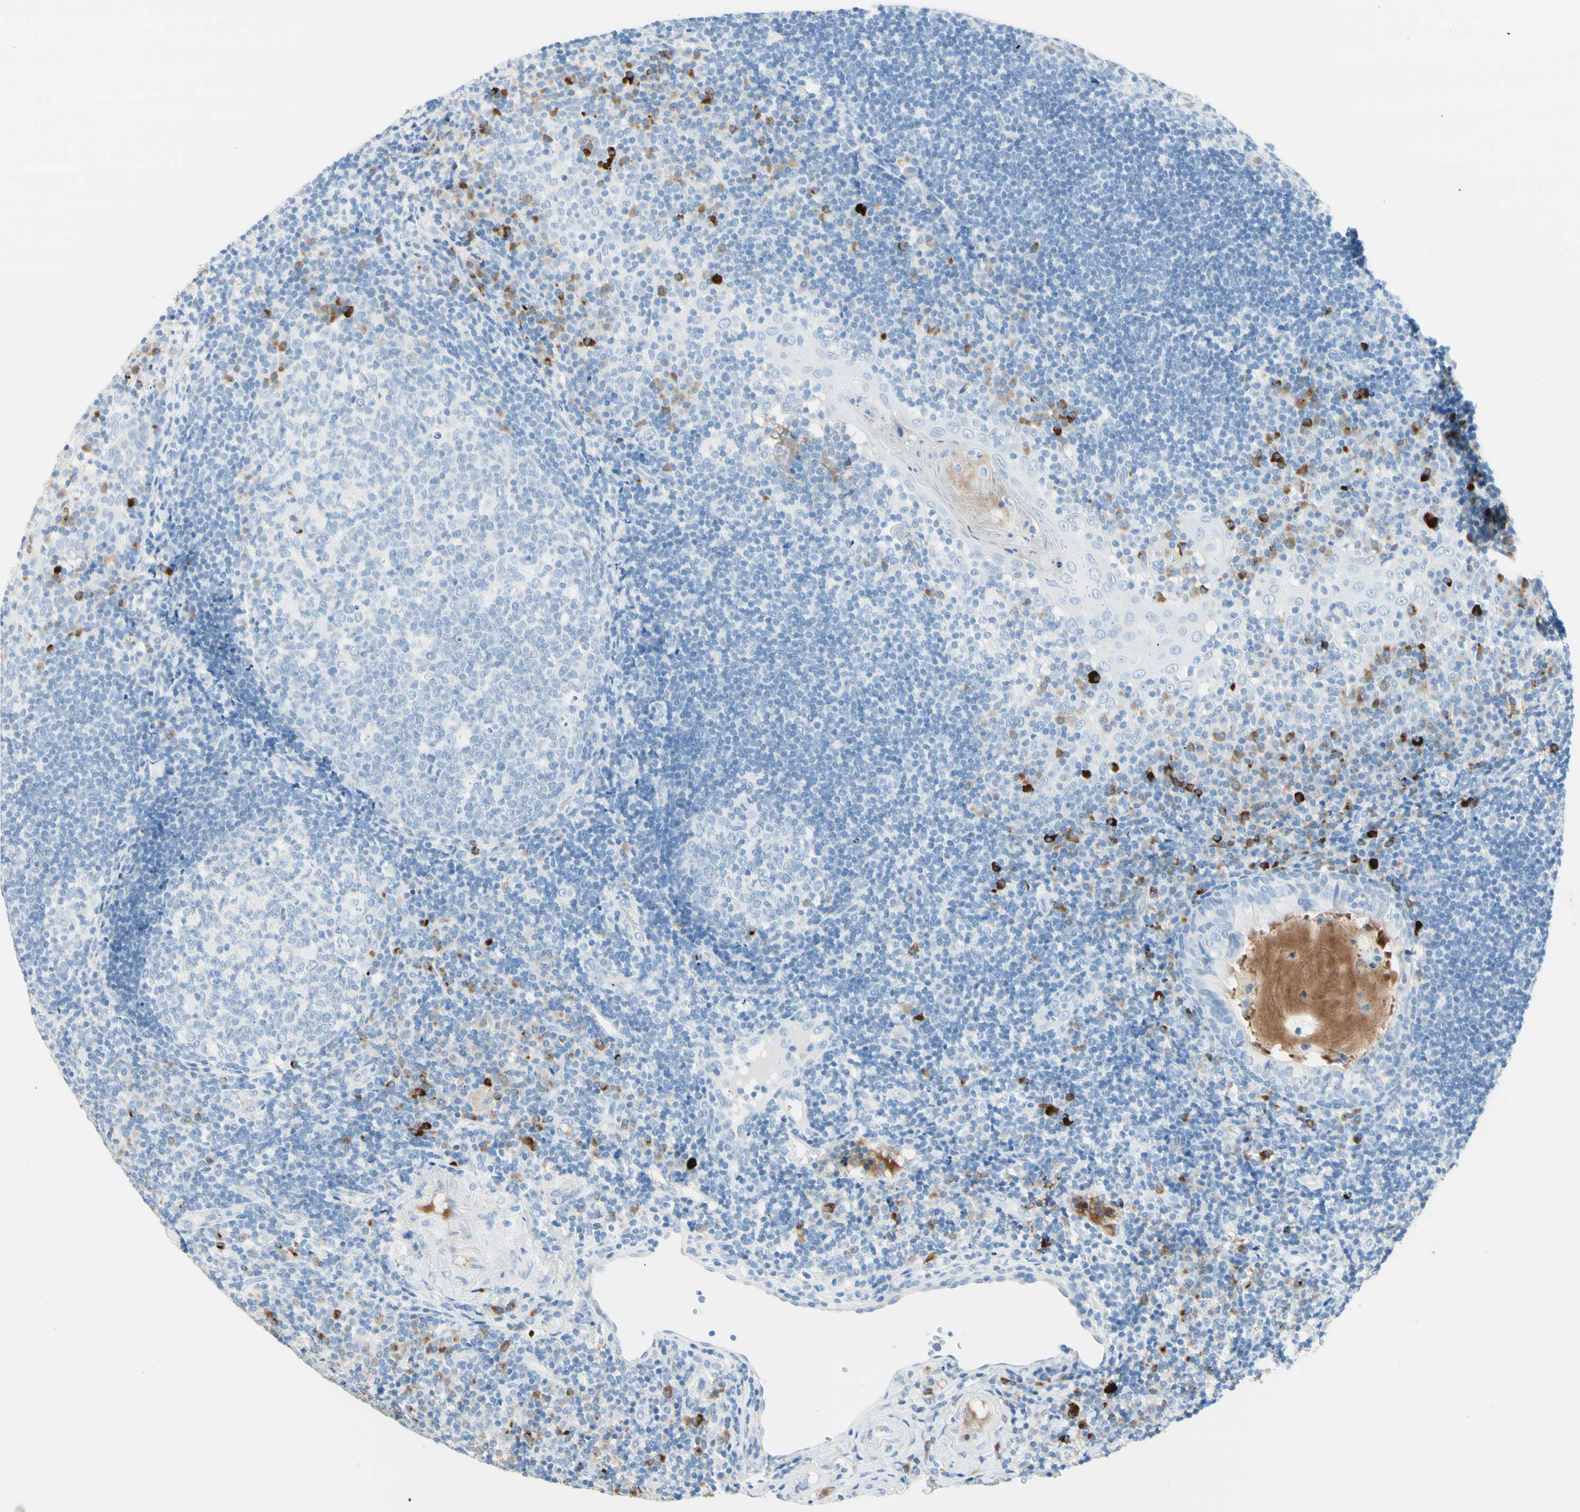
{"staining": {"intensity": "negative", "quantity": "none", "location": "none"}, "tissue": "tonsil", "cell_type": "Germinal center cells", "image_type": "normal", "snomed": [{"axis": "morphology", "description": "Normal tissue, NOS"}, {"axis": "topography", "description": "Tonsil"}], "caption": "Normal tonsil was stained to show a protein in brown. There is no significant positivity in germinal center cells.", "gene": "IL6ST", "patient": {"sex": "female", "age": 40}}